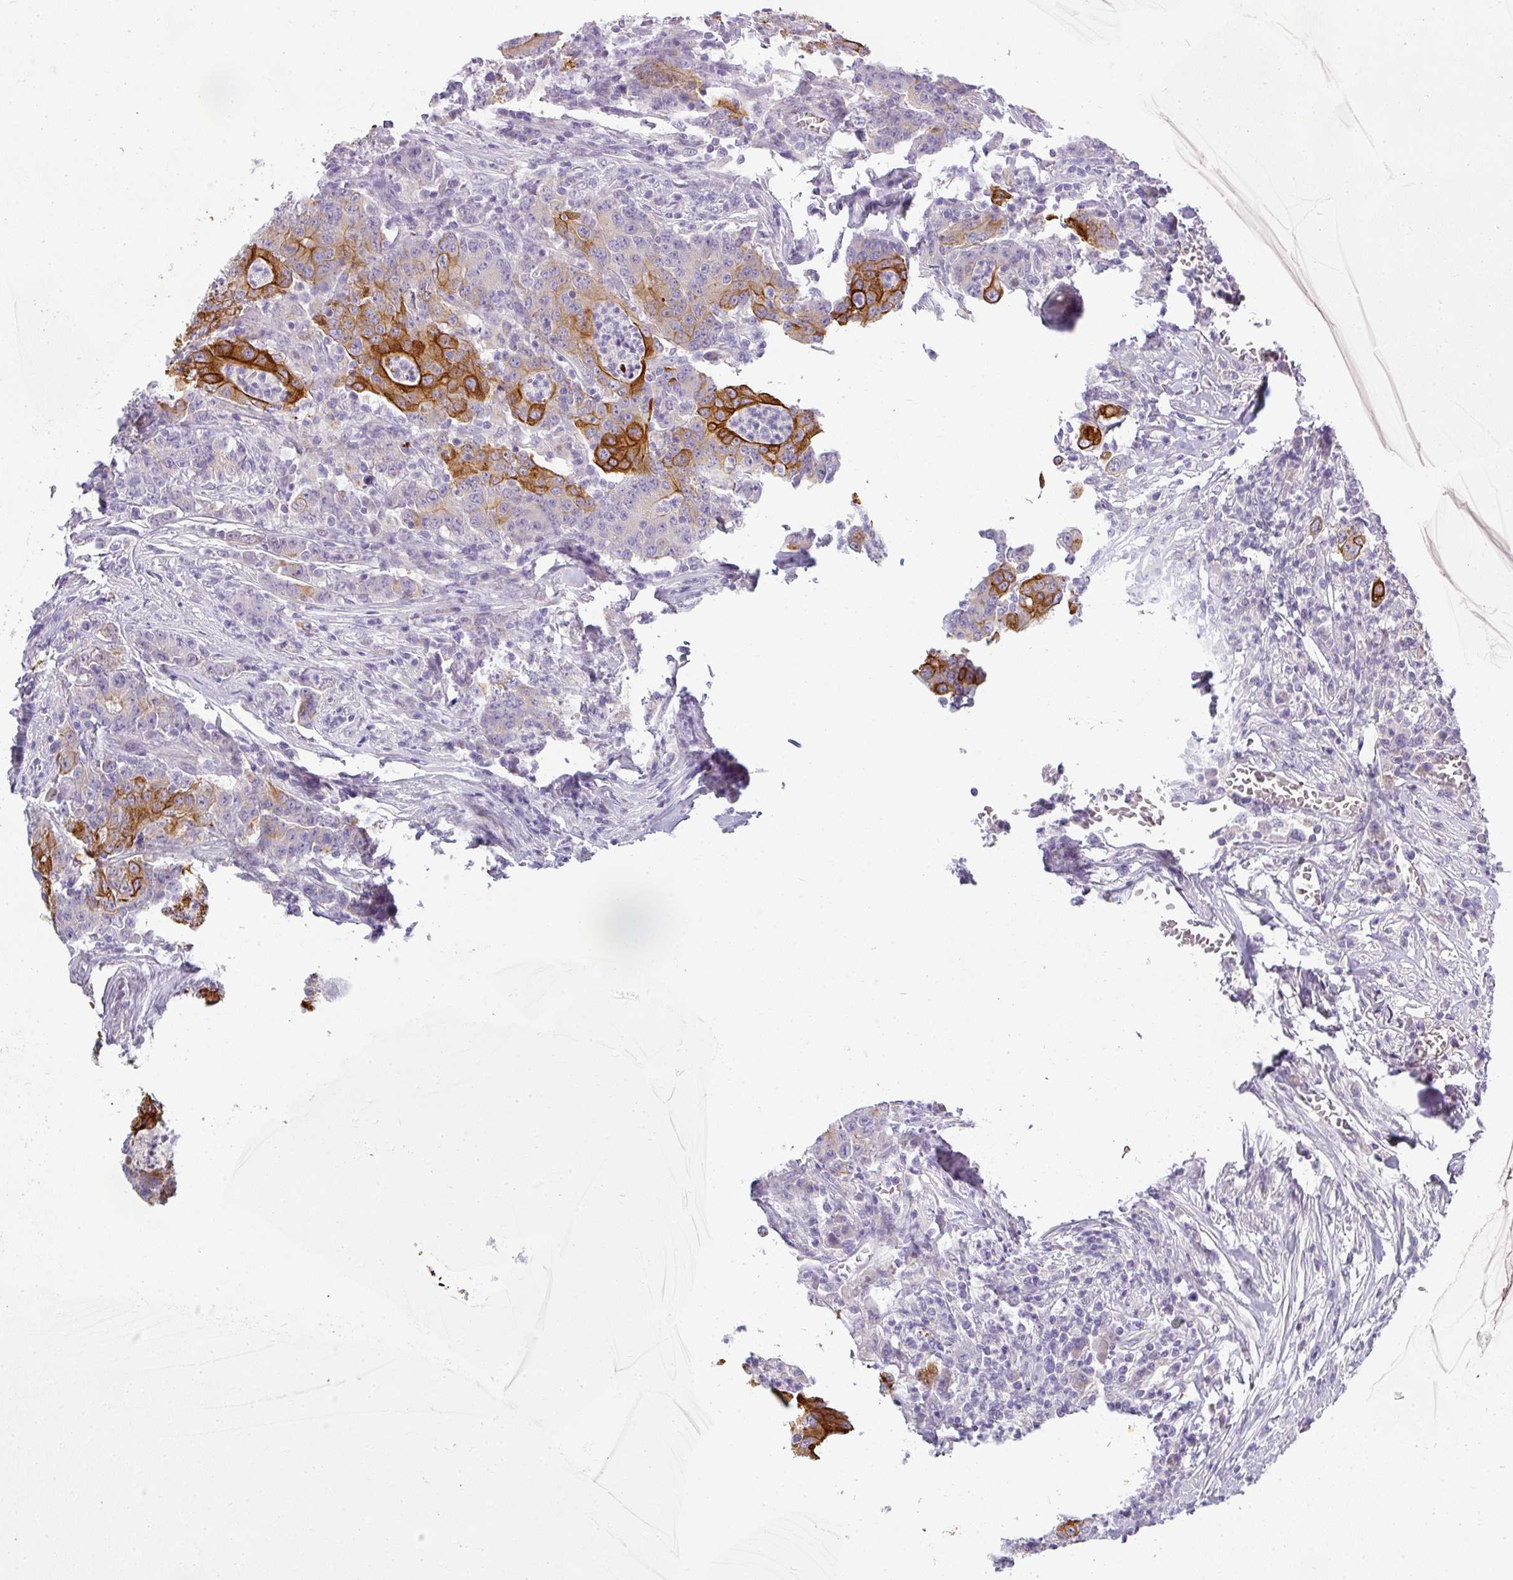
{"staining": {"intensity": "strong", "quantity": ">75%", "location": "cytoplasmic/membranous"}, "tissue": "colorectal cancer", "cell_type": "Tumor cells", "image_type": "cancer", "snomed": [{"axis": "morphology", "description": "Adenocarcinoma, NOS"}, {"axis": "topography", "description": "Colon"}], "caption": "Protein expression analysis of colorectal adenocarcinoma displays strong cytoplasmic/membranous staining in about >75% of tumor cells.", "gene": "ASXL3", "patient": {"sex": "male", "age": 83}}